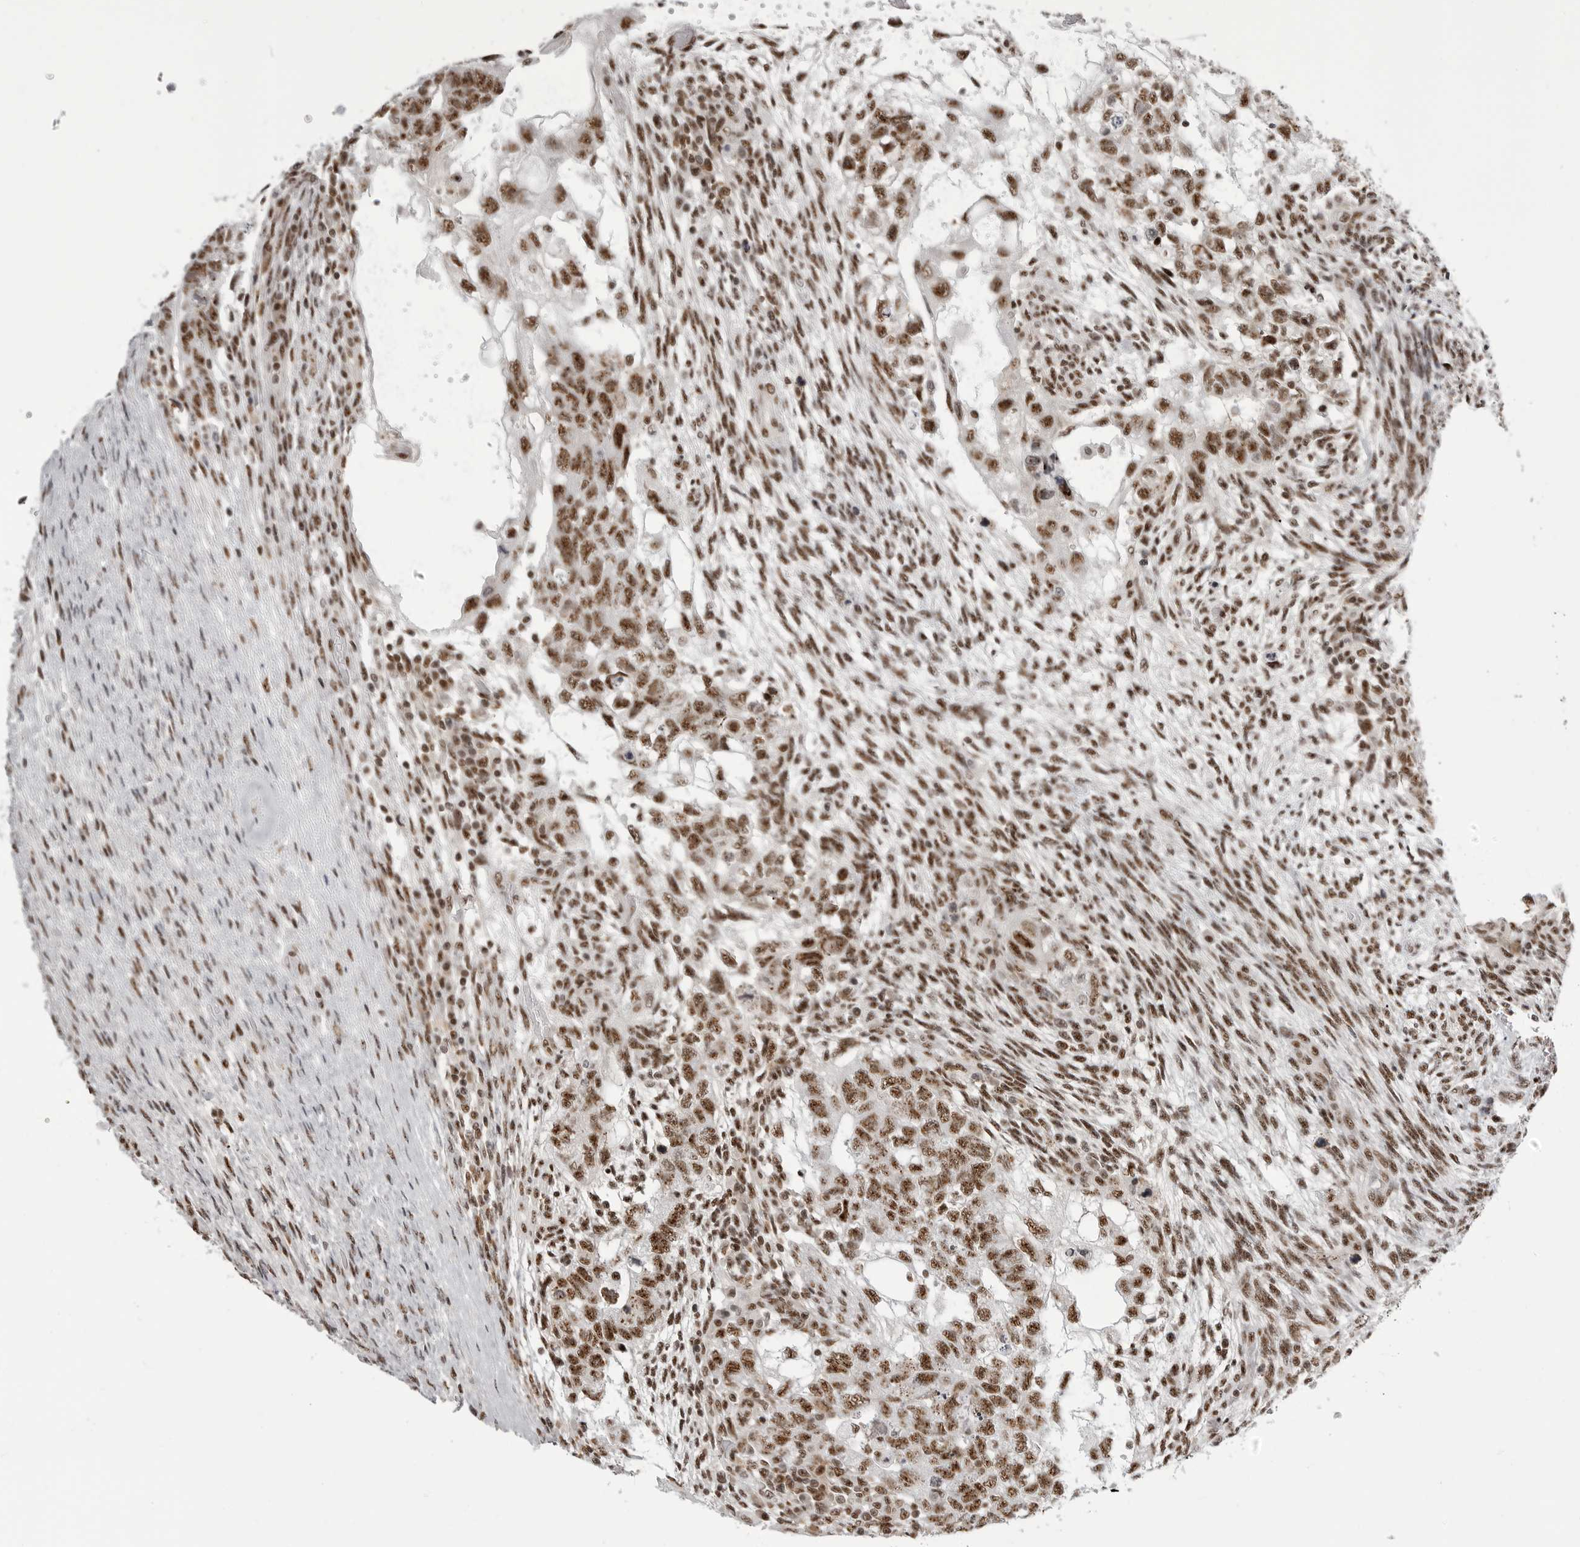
{"staining": {"intensity": "strong", "quantity": ">75%", "location": "nuclear"}, "tissue": "testis cancer", "cell_type": "Tumor cells", "image_type": "cancer", "snomed": [{"axis": "morphology", "description": "Normal tissue, NOS"}, {"axis": "morphology", "description": "Carcinoma, Embryonal, NOS"}, {"axis": "topography", "description": "Testis"}], "caption": "A brown stain highlights strong nuclear positivity of a protein in human testis cancer (embryonal carcinoma) tumor cells. (DAB IHC with brightfield microscopy, high magnification).", "gene": "WRAP53", "patient": {"sex": "male", "age": 36}}